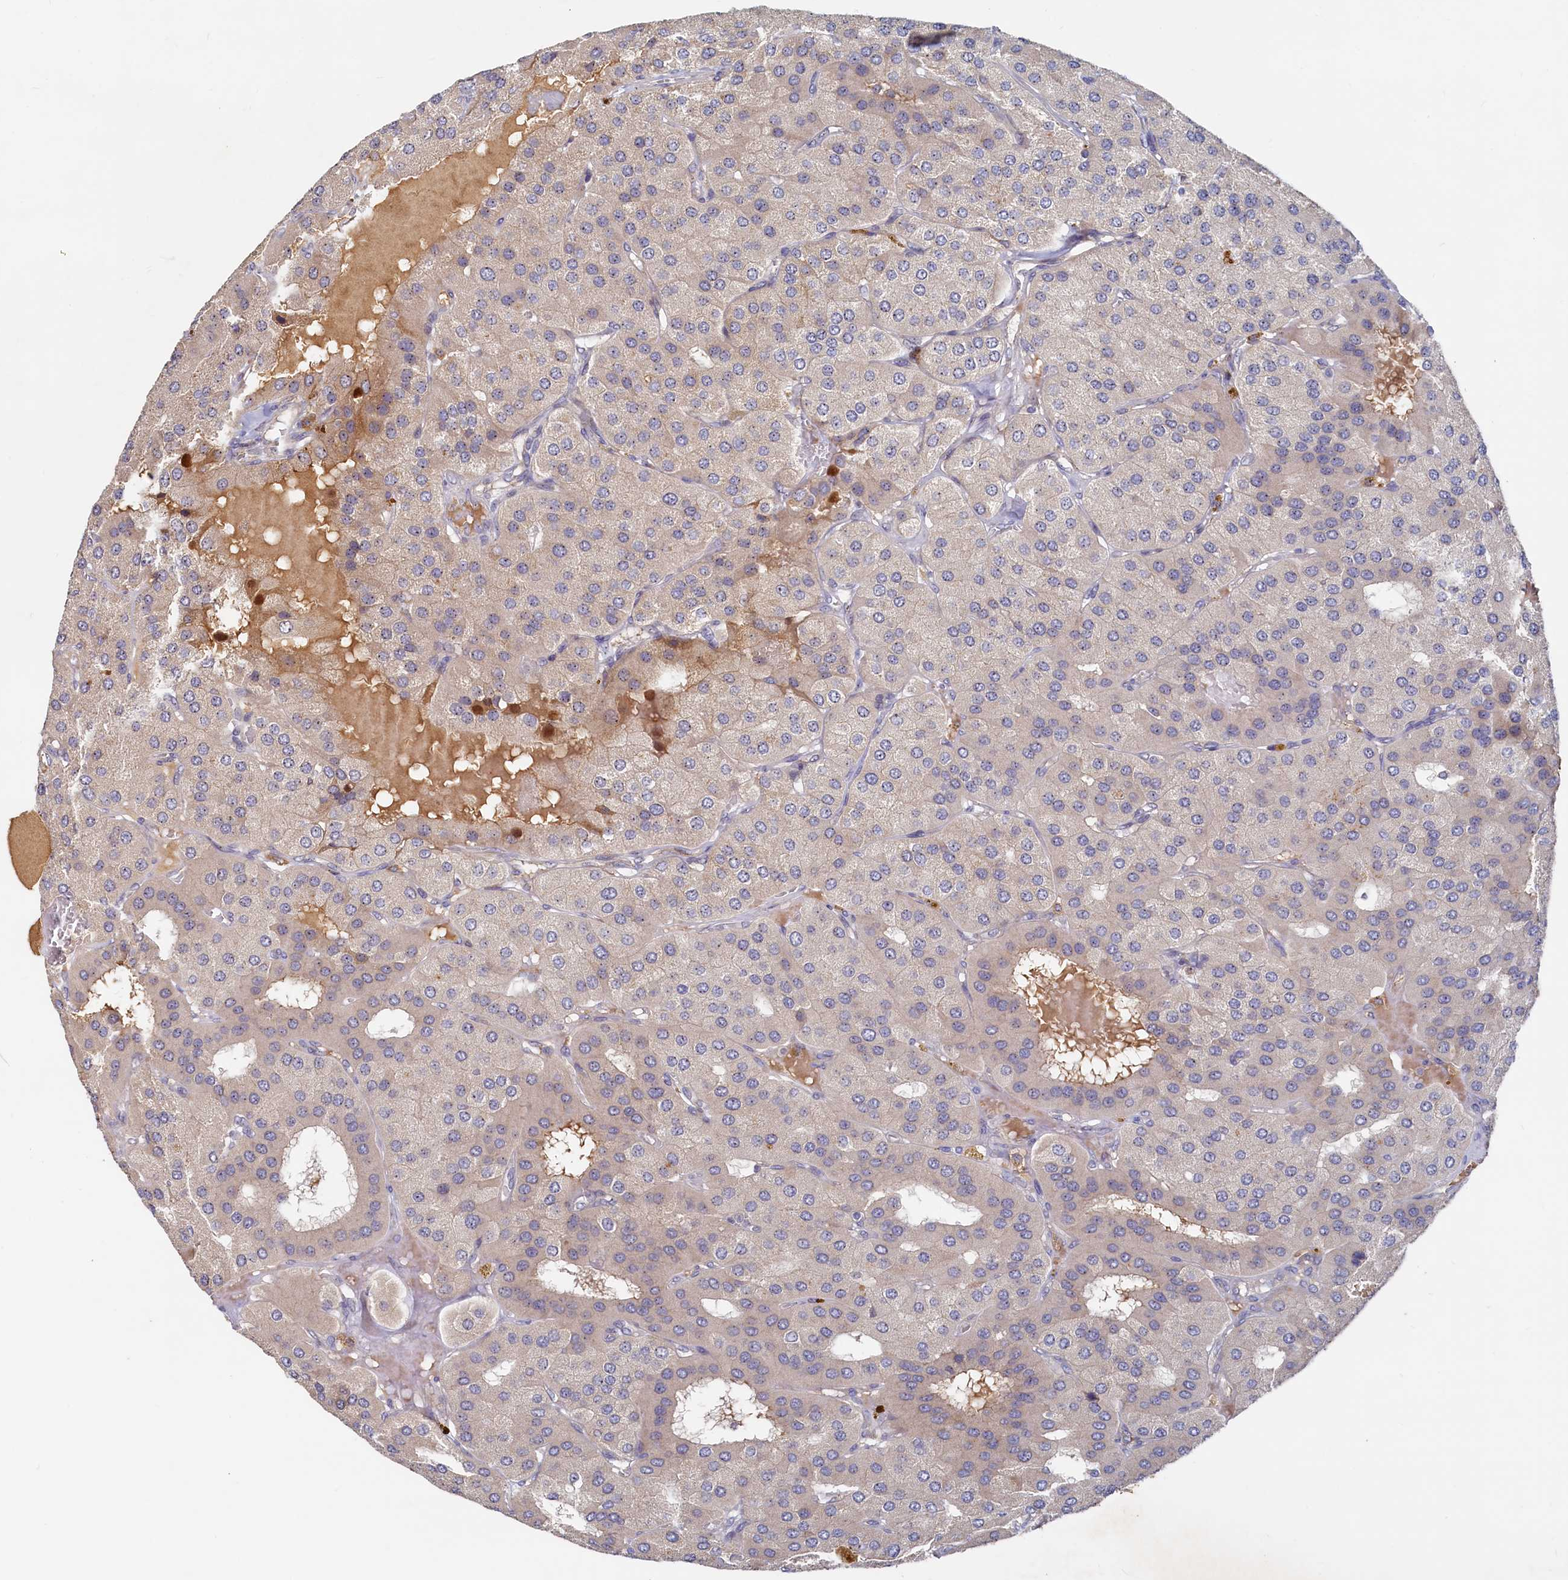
{"staining": {"intensity": "negative", "quantity": "none", "location": "none"}, "tissue": "parathyroid gland", "cell_type": "Glandular cells", "image_type": "normal", "snomed": [{"axis": "morphology", "description": "Normal tissue, NOS"}, {"axis": "morphology", "description": "Adenoma, NOS"}, {"axis": "topography", "description": "Parathyroid gland"}], "caption": "The photomicrograph displays no staining of glandular cells in unremarkable parathyroid gland.", "gene": "RGS7BP", "patient": {"sex": "female", "age": 86}}